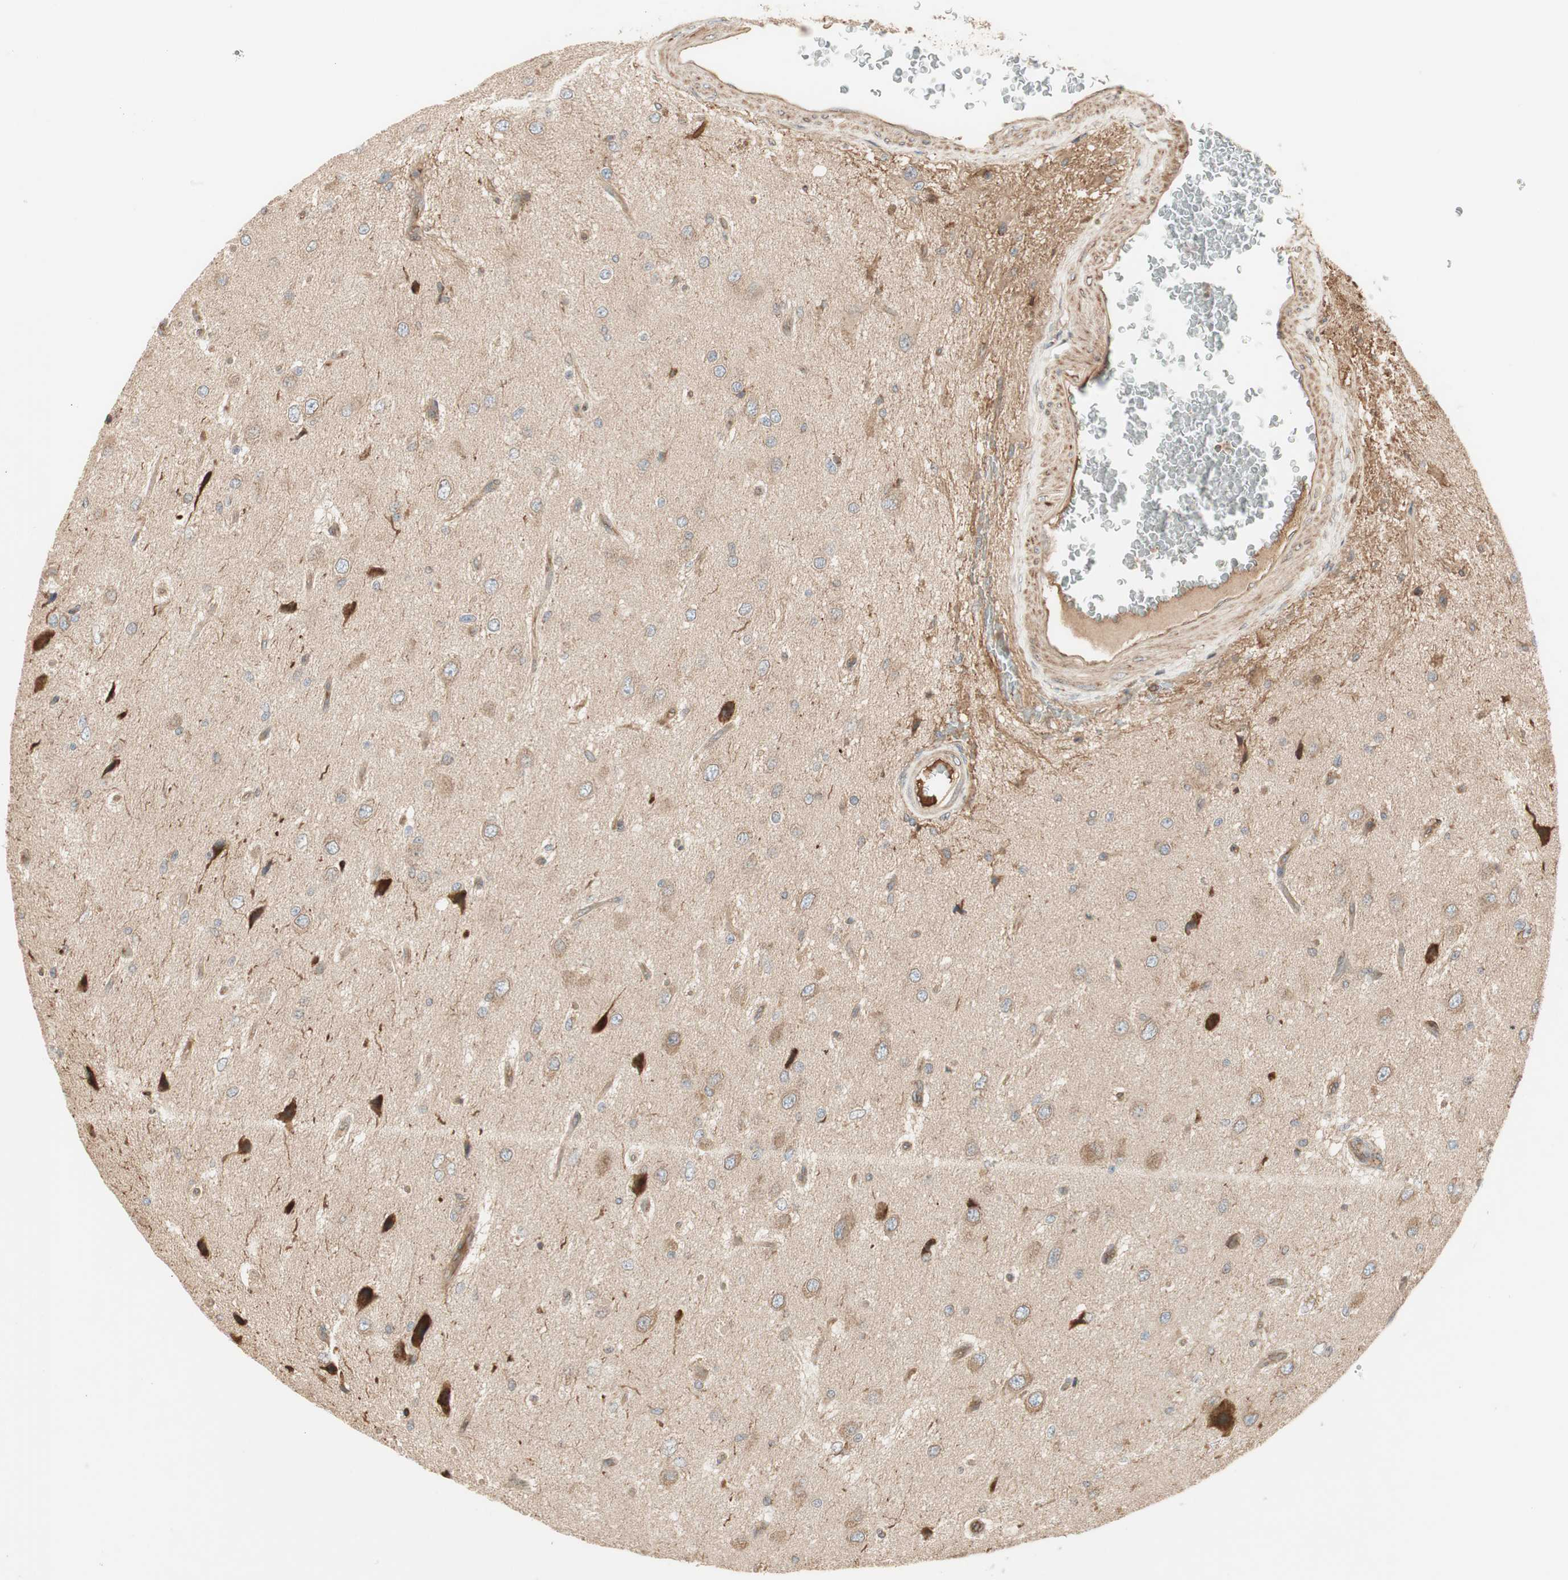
{"staining": {"intensity": "moderate", "quantity": ">75%", "location": "cytoplasmic/membranous"}, "tissue": "glioma", "cell_type": "Tumor cells", "image_type": "cancer", "snomed": [{"axis": "morphology", "description": "Glioma, malignant, High grade"}, {"axis": "topography", "description": "pancreas cauda"}], "caption": "Moderate cytoplasmic/membranous staining is identified in approximately >75% of tumor cells in malignant glioma (high-grade). The staining was performed using DAB to visualize the protein expression in brown, while the nuclei were stained in blue with hematoxylin (Magnification: 20x).", "gene": "CTTNBP2NL", "patient": {"sex": "male", "age": 60}}